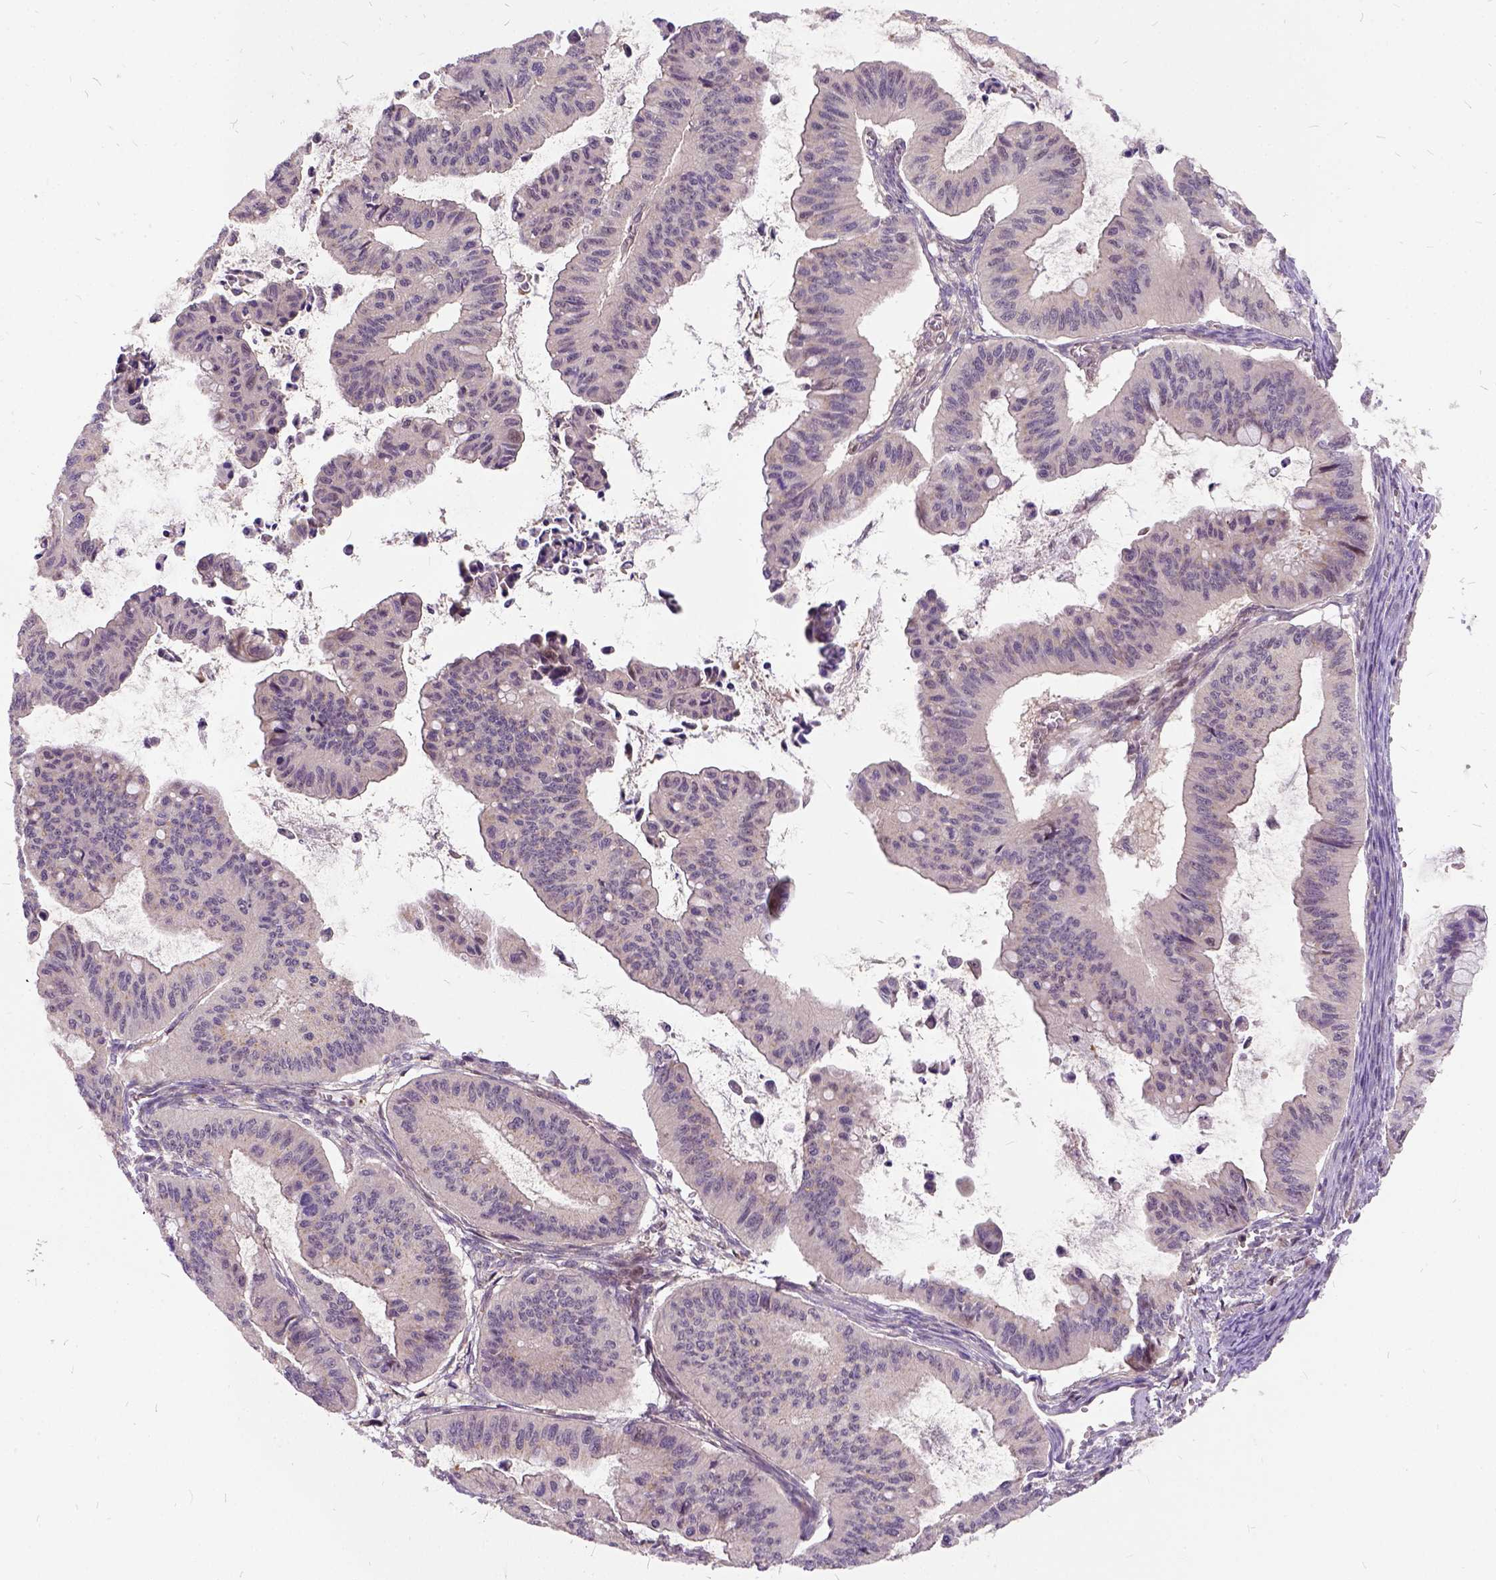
{"staining": {"intensity": "negative", "quantity": "none", "location": "none"}, "tissue": "ovarian cancer", "cell_type": "Tumor cells", "image_type": "cancer", "snomed": [{"axis": "morphology", "description": "Cystadenocarcinoma, mucinous, NOS"}, {"axis": "topography", "description": "Ovary"}], "caption": "Micrograph shows no protein positivity in tumor cells of ovarian cancer tissue.", "gene": "ILRUN", "patient": {"sex": "female", "age": 72}}